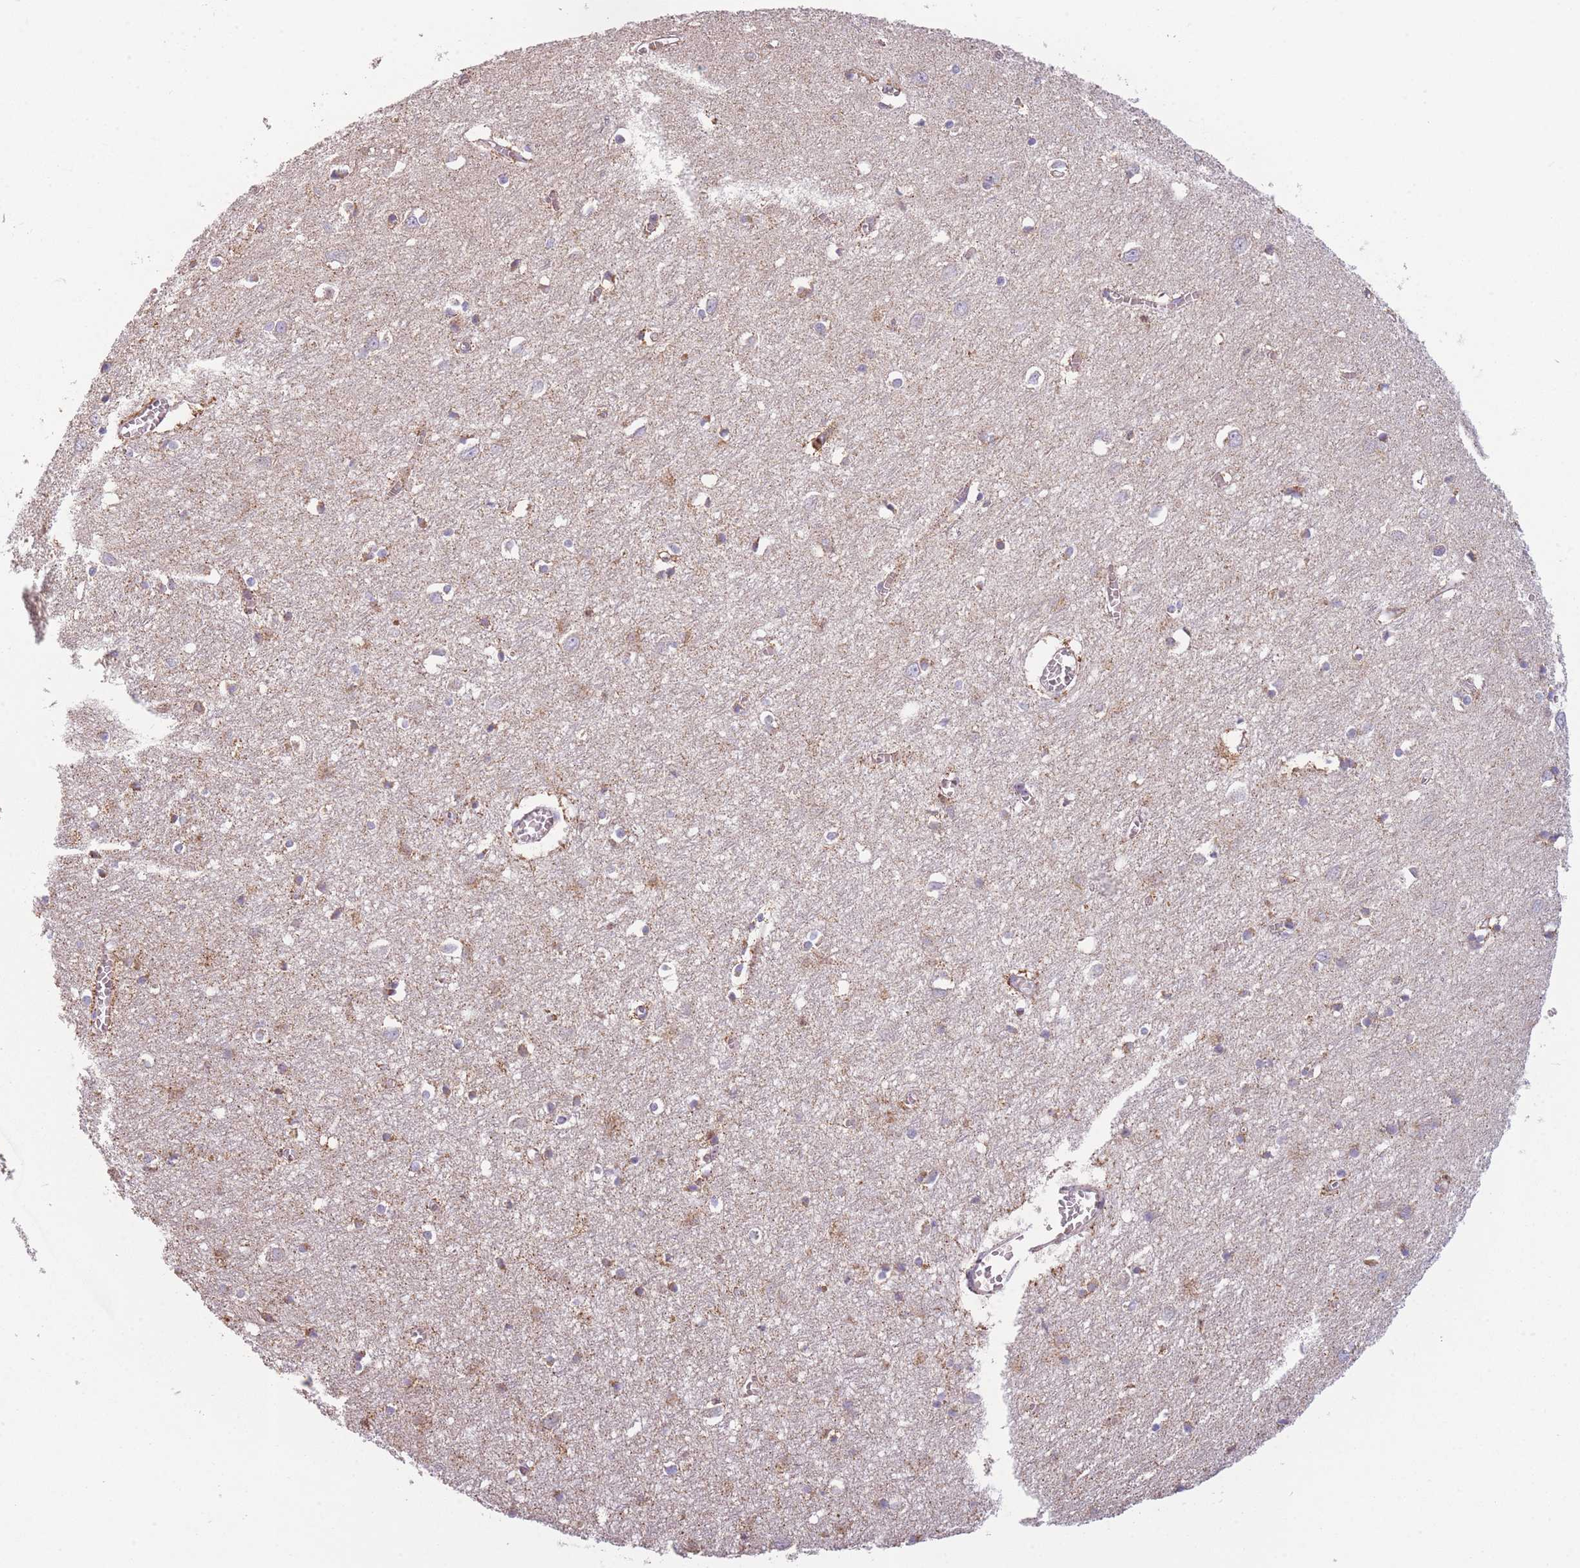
{"staining": {"intensity": "negative", "quantity": "none", "location": "none"}, "tissue": "cerebral cortex", "cell_type": "Endothelial cells", "image_type": "normal", "snomed": [{"axis": "morphology", "description": "Normal tissue, NOS"}, {"axis": "topography", "description": "Cerebral cortex"}], "caption": "This photomicrograph is of benign cerebral cortex stained with IHC to label a protein in brown with the nuclei are counter-stained blue. There is no staining in endothelial cells.", "gene": "PRAM1", "patient": {"sex": "female", "age": 64}}